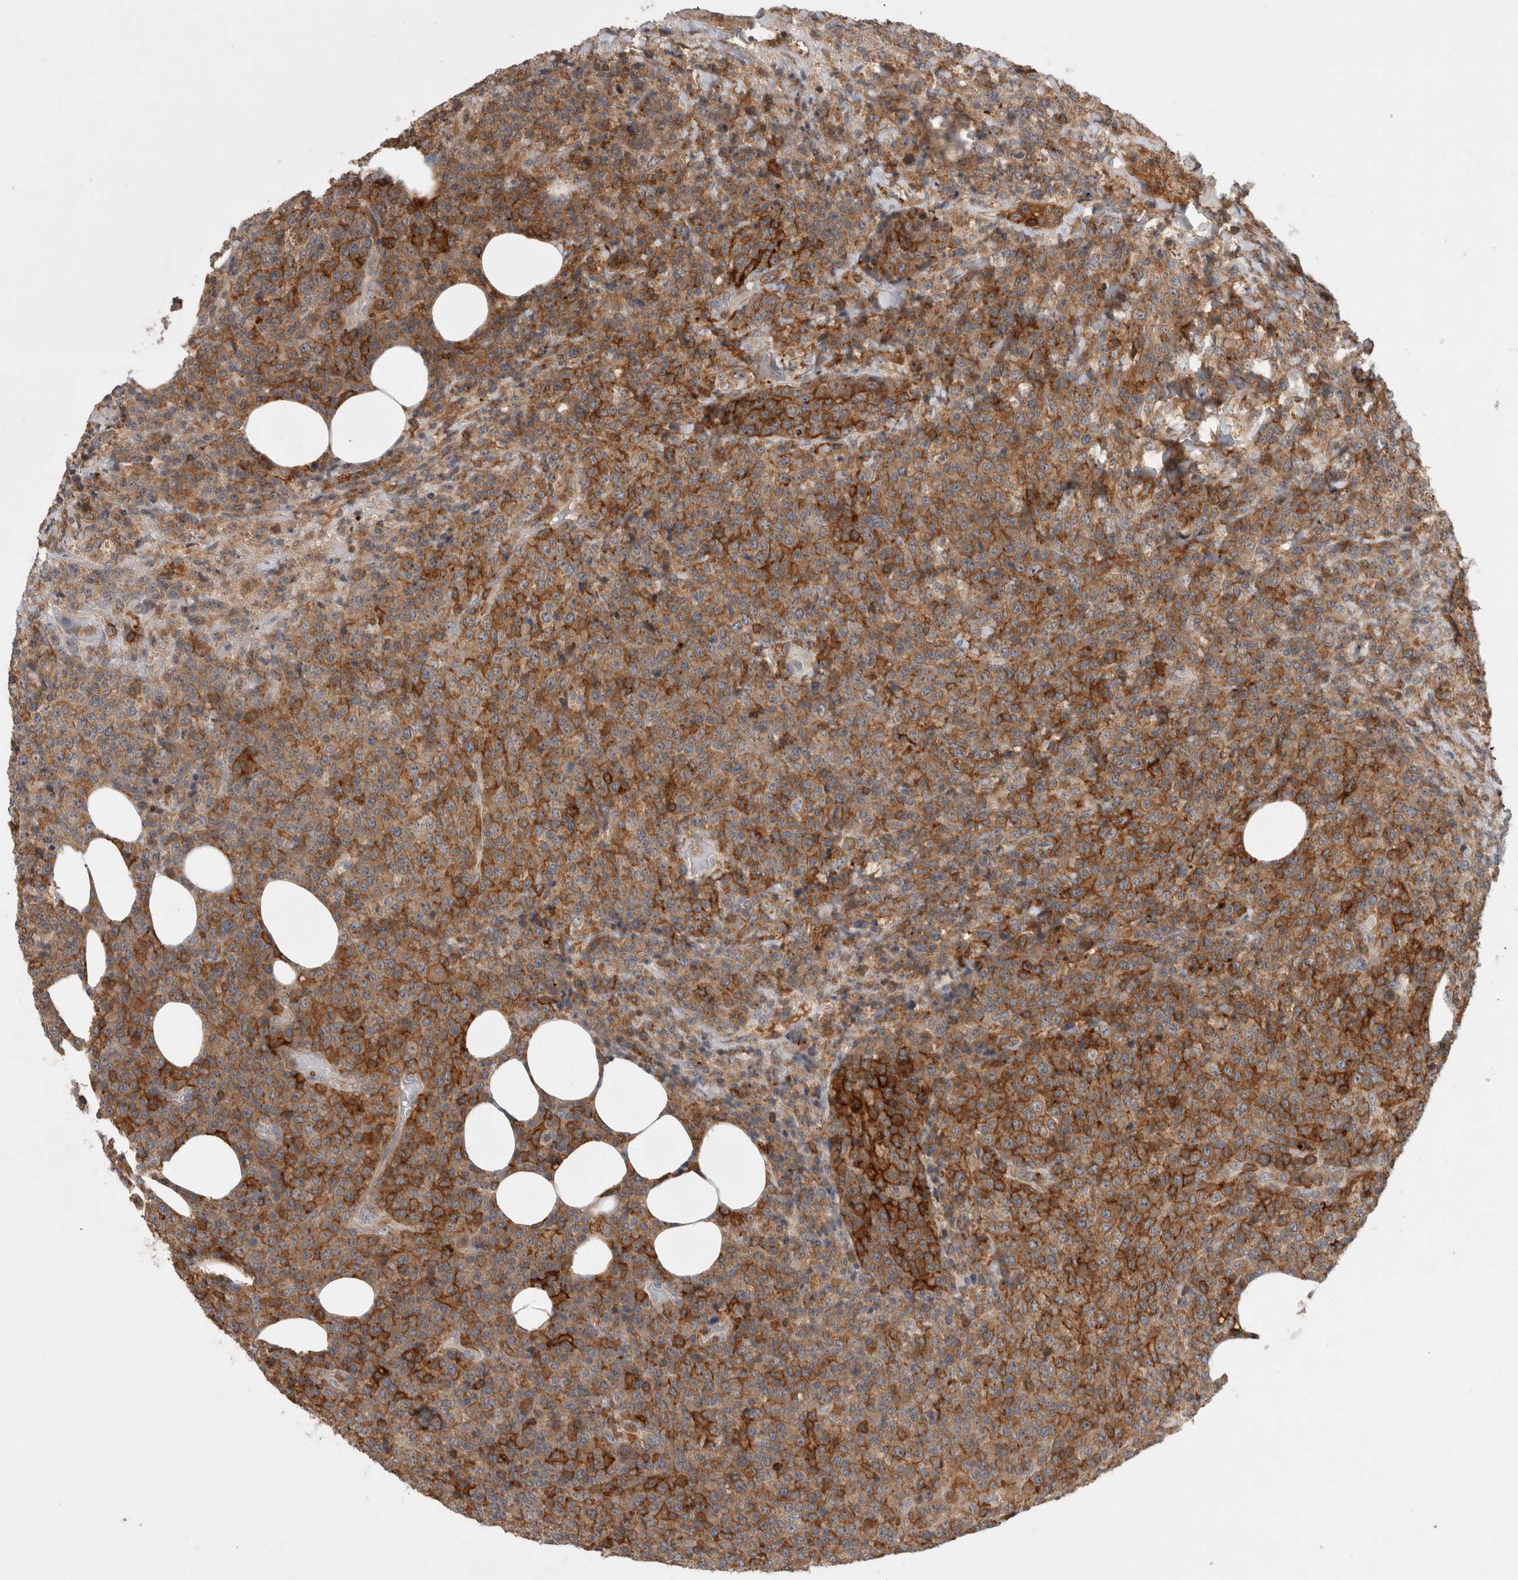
{"staining": {"intensity": "moderate", "quantity": ">75%", "location": "cytoplasmic/membranous"}, "tissue": "lymphoma", "cell_type": "Tumor cells", "image_type": "cancer", "snomed": [{"axis": "morphology", "description": "Malignant lymphoma, non-Hodgkin's type, High grade"}, {"axis": "topography", "description": "Lymph node"}], "caption": "High-grade malignant lymphoma, non-Hodgkin's type stained for a protein (brown) shows moderate cytoplasmic/membranous positive staining in approximately >75% of tumor cells.", "gene": "GFRA2", "patient": {"sex": "male", "age": 13}}